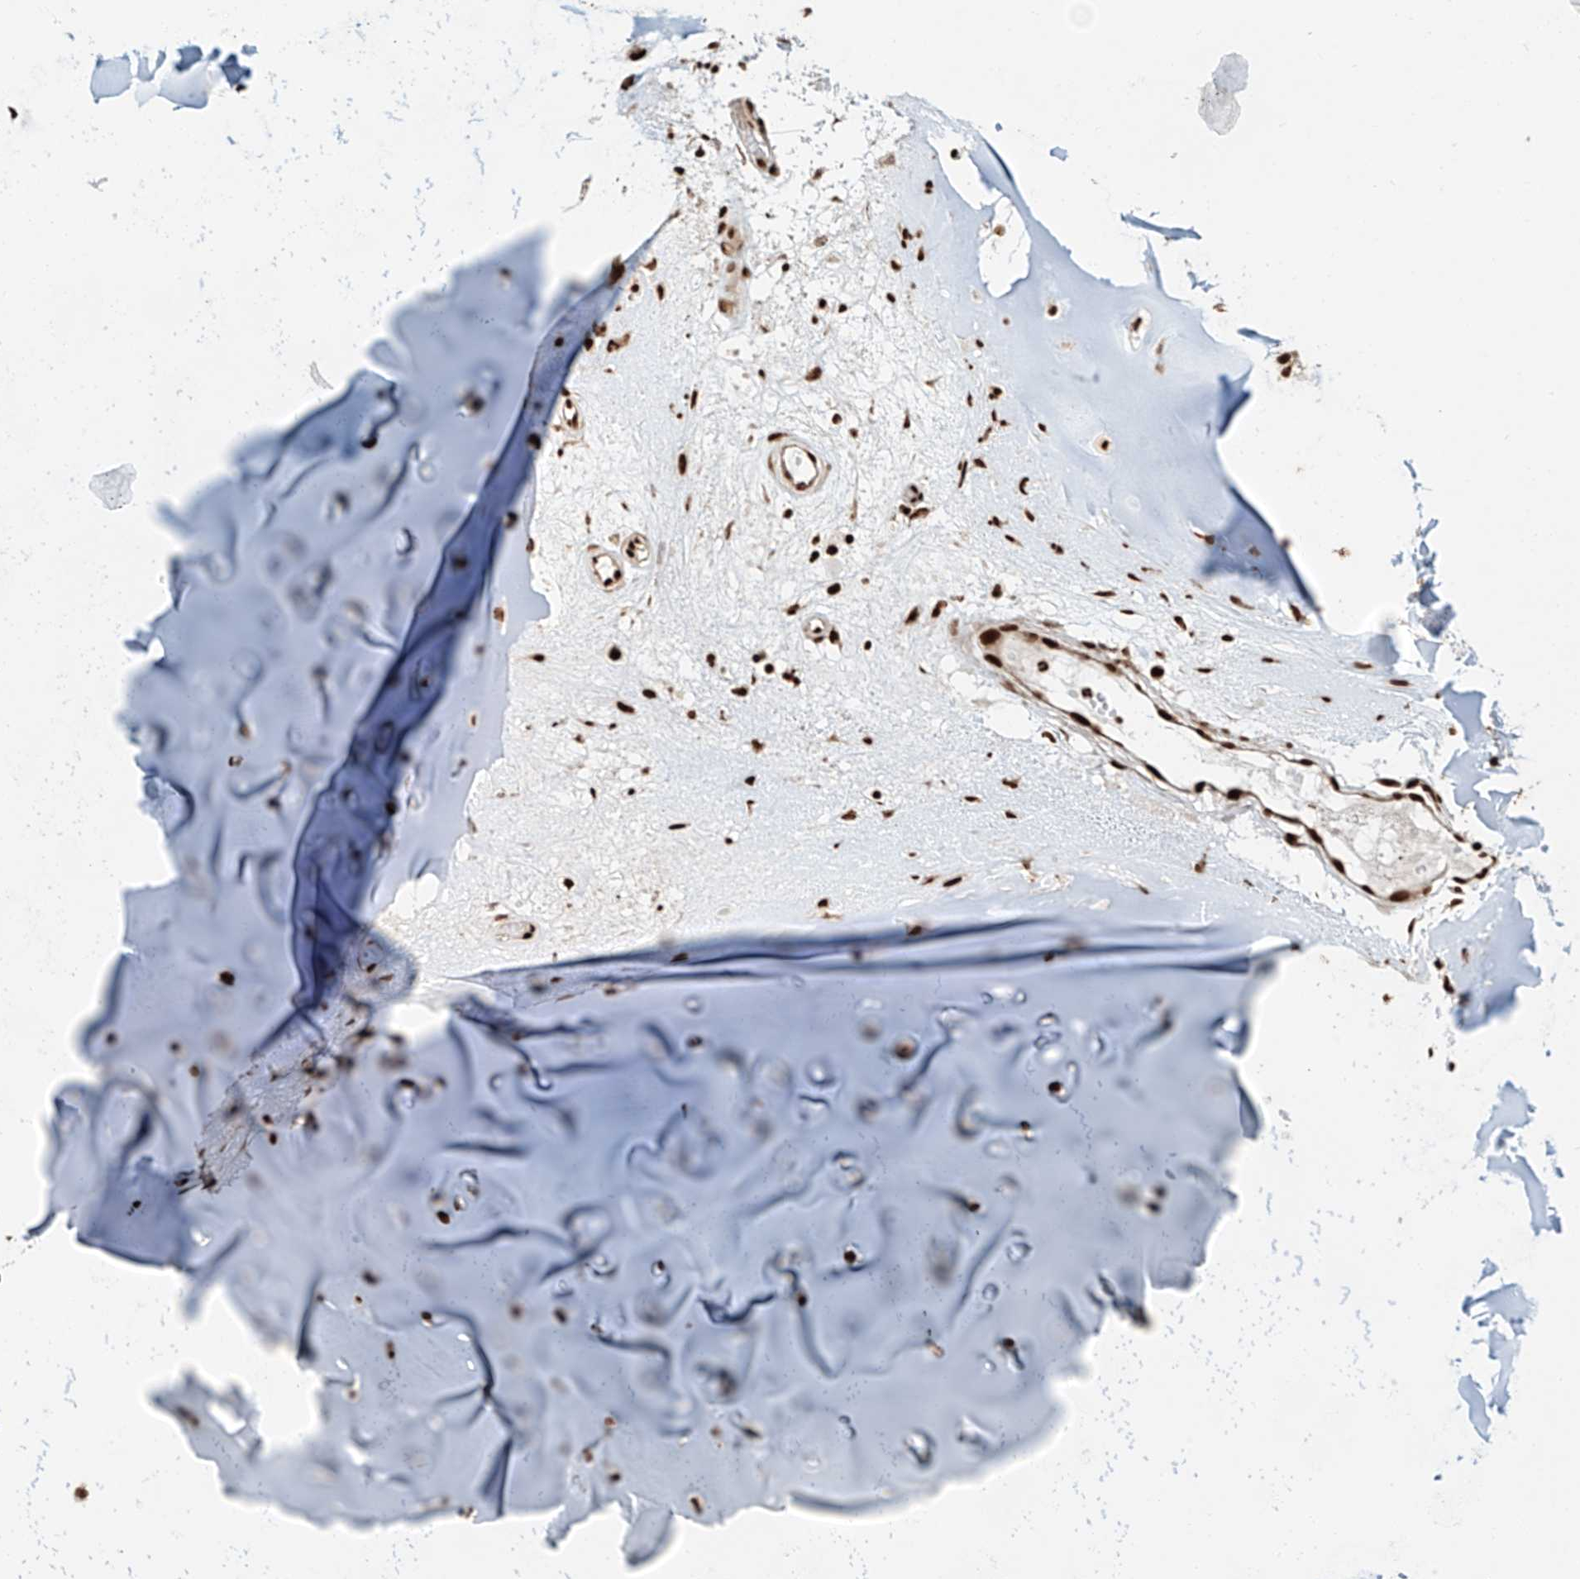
{"staining": {"intensity": "strong", "quantity": ">75%", "location": "nuclear"}, "tissue": "adipose tissue", "cell_type": "Adipocytes", "image_type": "normal", "snomed": [{"axis": "morphology", "description": "Normal tissue, NOS"}, {"axis": "morphology", "description": "Basal cell carcinoma"}, {"axis": "topography", "description": "Cartilage tissue"}, {"axis": "topography", "description": "Nasopharynx"}, {"axis": "topography", "description": "Oral tissue"}], "caption": "A high-resolution histopathology image shows immunohistochemistry staining of normal adipose tissue, which displays strong nuclear positivity in approximately >75% of adipocytes.", "gene": "FAM193B", "patient": {"sex": "female", "age": 77}}